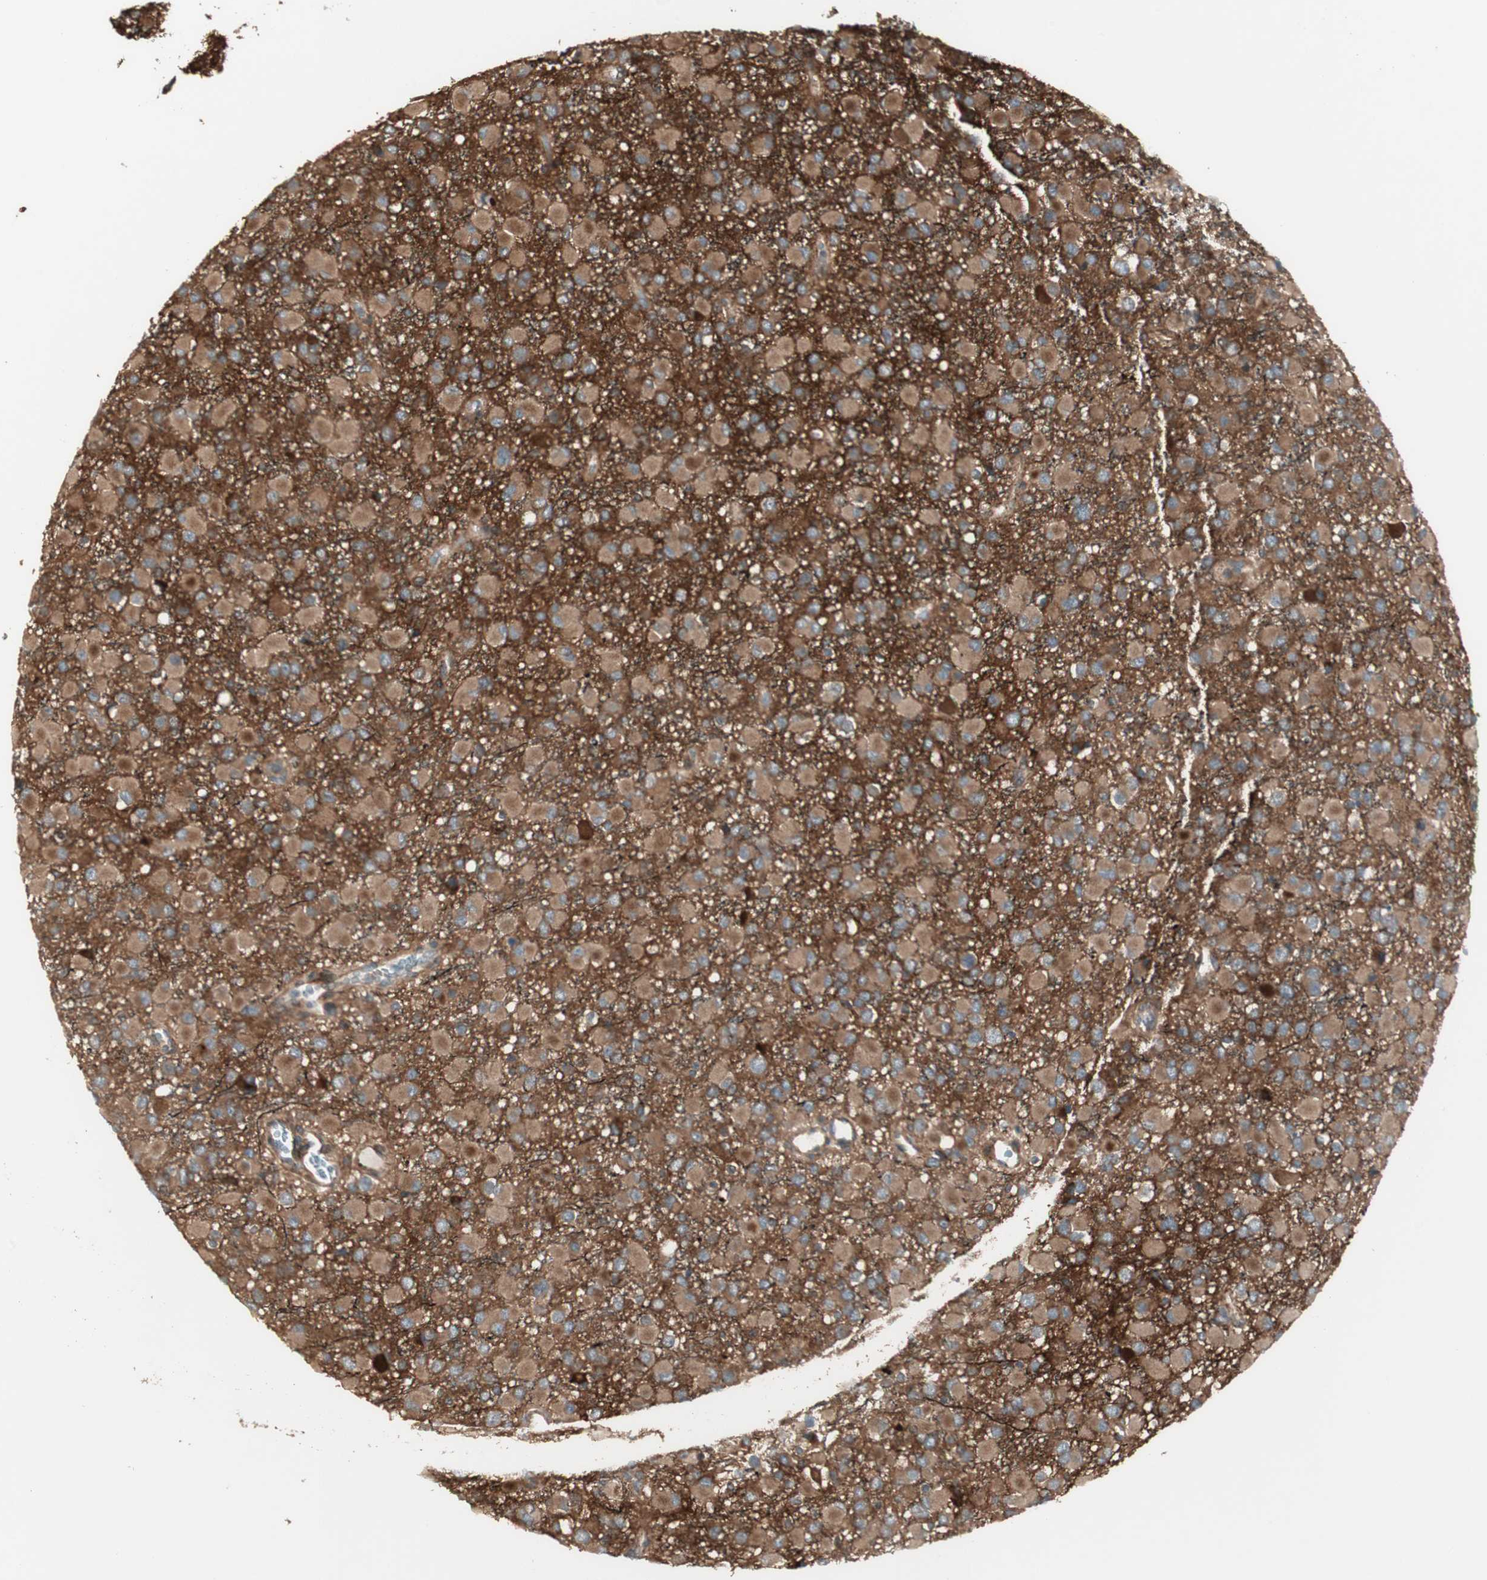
{"staining": {"intensity": "moderate", "quantity": ">75%", "location": "cytoplasmic/membranous"}, "tissue": "glioma", "cell_type": "Tumor cells", "image_type": "cancer", "snomed": [{"axis": "morphology", "description": "Glioma, malignant, Low grade"}, {"axis": "topography", "description": "Brain"}], "caption": "Protein analysis of malignant low-grade glioma tissue displays moderate cytoplasmic/membranous expression in about >75% of tumor cells. (DAB (3,3'-diaminobenzidine) IHC with brightfield microscopy, high magnification).", "gene": "PPP2R5E", "patient": {"sex": "male", "age": 42}}